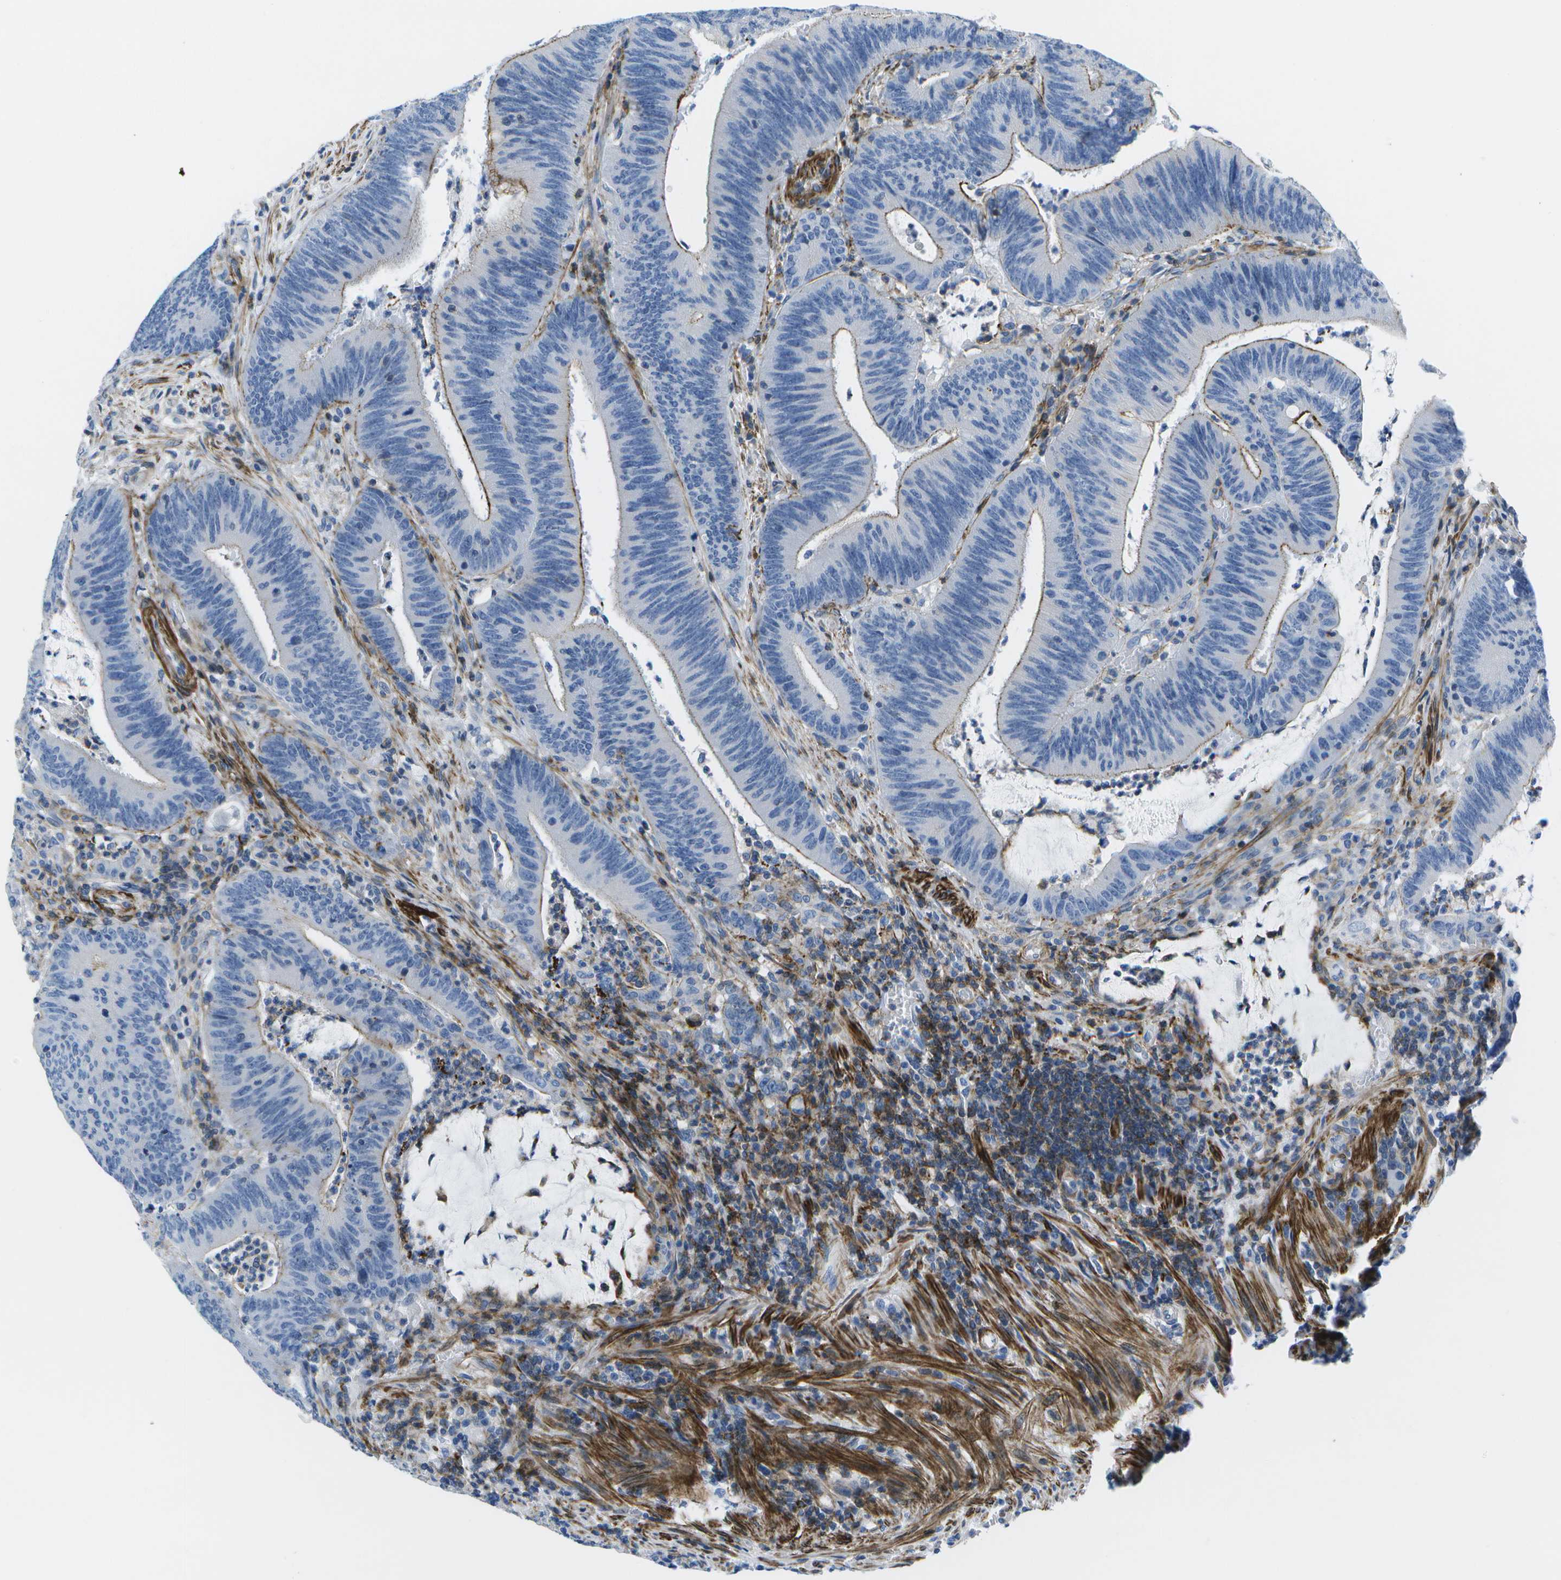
{"staining": {"intensity": "moderate", "quantity": "25%-75%", "location": "cytoplasmic/membranous"}, "tissue": "colorectal cancer", "cell_type": "Tumor cells", "image_type": "cancer", "snomed": [{"axis": "morphology", "description": "Normal tissue, NOS"}, {"axis": "morphology", "description": "Adenocarcinoma, NOS"}, {"axis": "topography", "description": "Rectum"}], "caption": "The image demonstrates immunohistochemical staining of adenocarcinoma (colorectal). There is moderate cytoplasmic/membranous positivity is present in about 25%-75% of tumor cells.", "gene": "ADGRG6", "patient": {"sex": "female", "age": 66}}